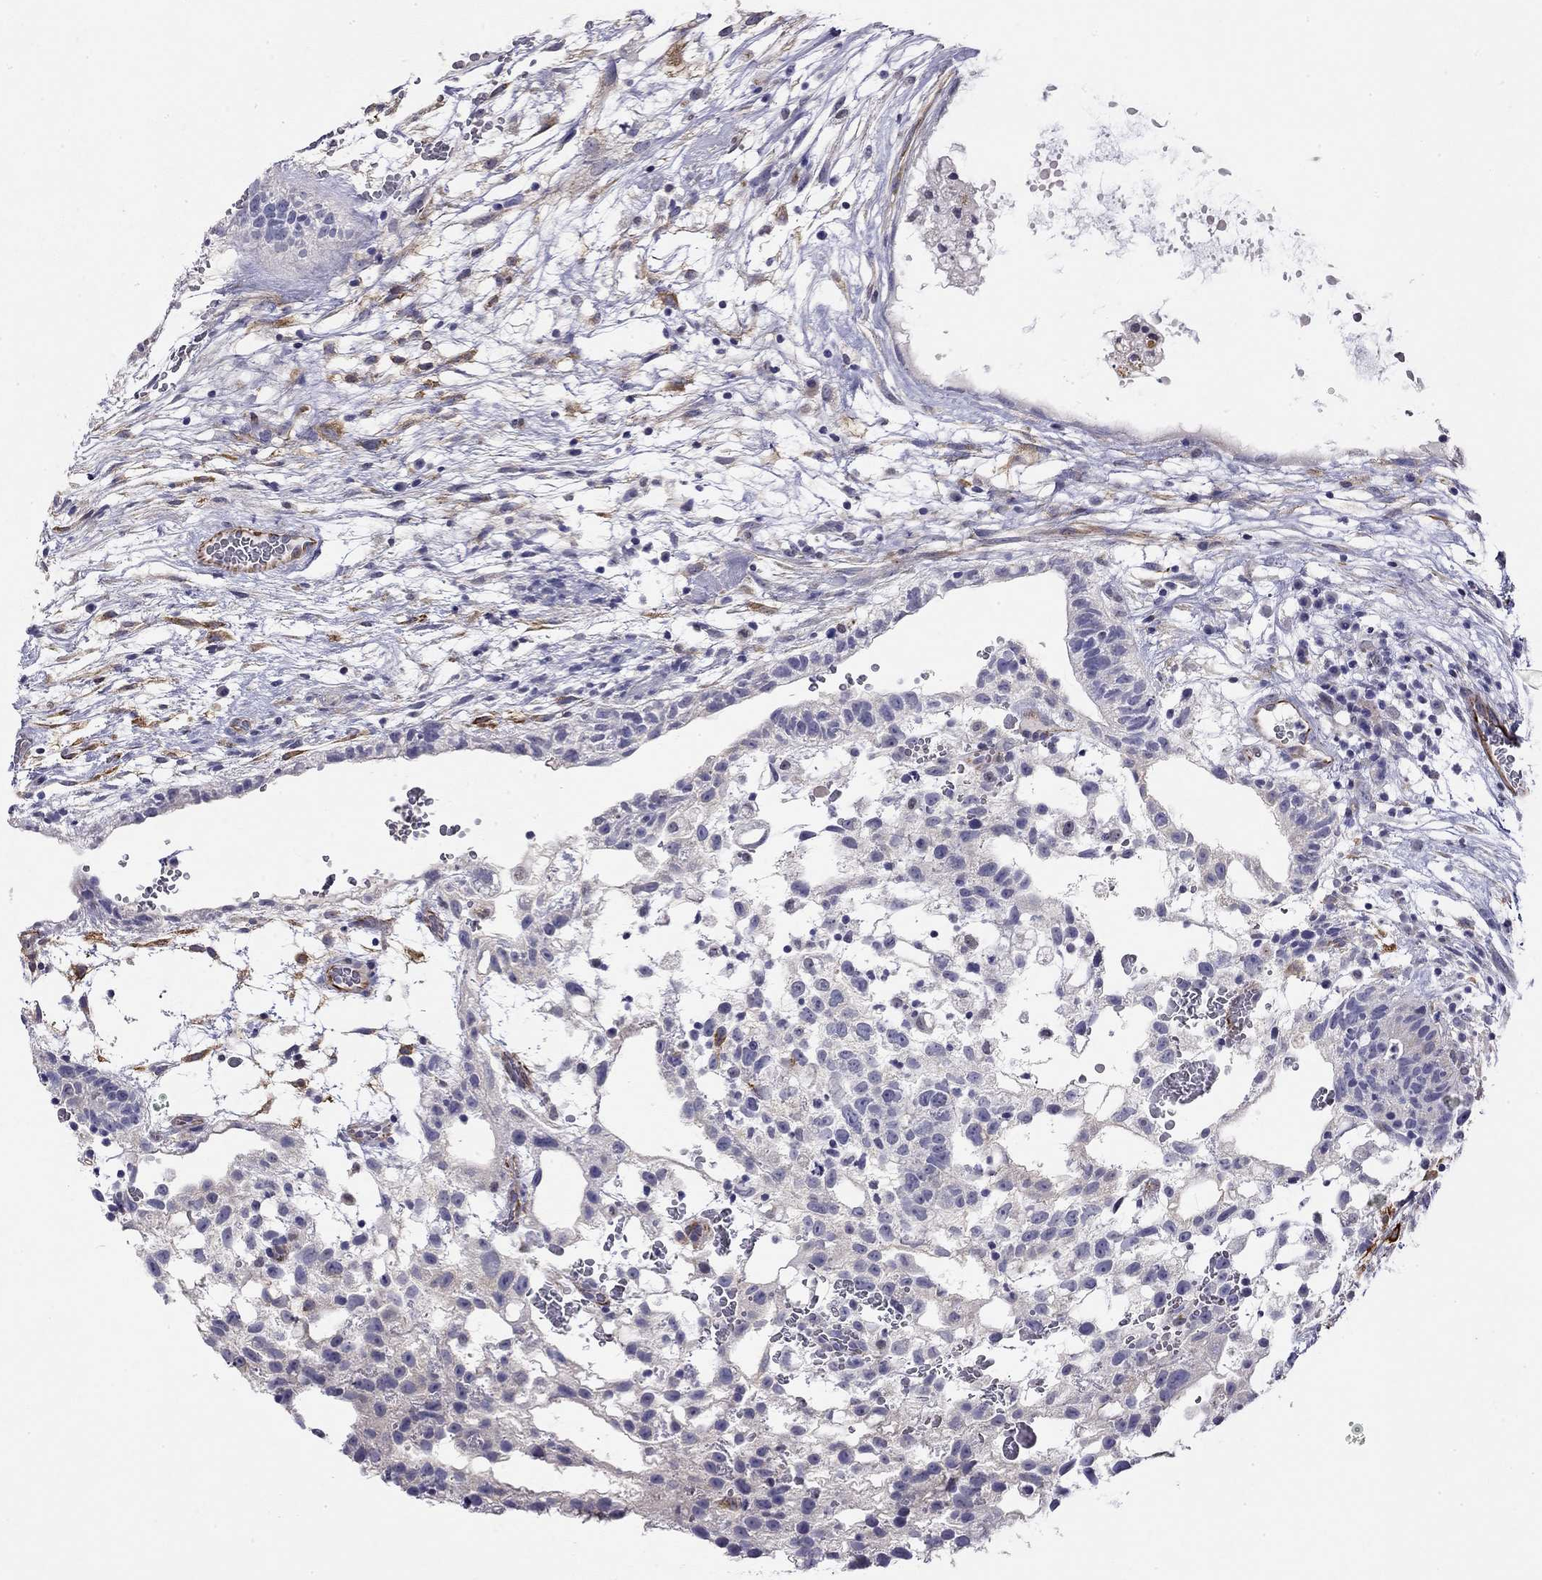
{"staining": {"intensity": "negative", "quantity": "none", "location": "none"}, "tissue": "testis cancer", "cell_type": "Tumor cells", "image_type": "cancer", "snomed": [{"axis": "morphology", "description": "Normal tissue, NOS"}, {"axis": "morphology", "description": "Carcinoma, Embryonal, NOS"}, {"axis": "topography", "description": "Testis"}], "caption": "The image reveals no significant positivity in tumor cells of testis cancer (embryonal carcinoma).", "gene": "RTL1", "patient": {"sex": "male", "age": 32}}